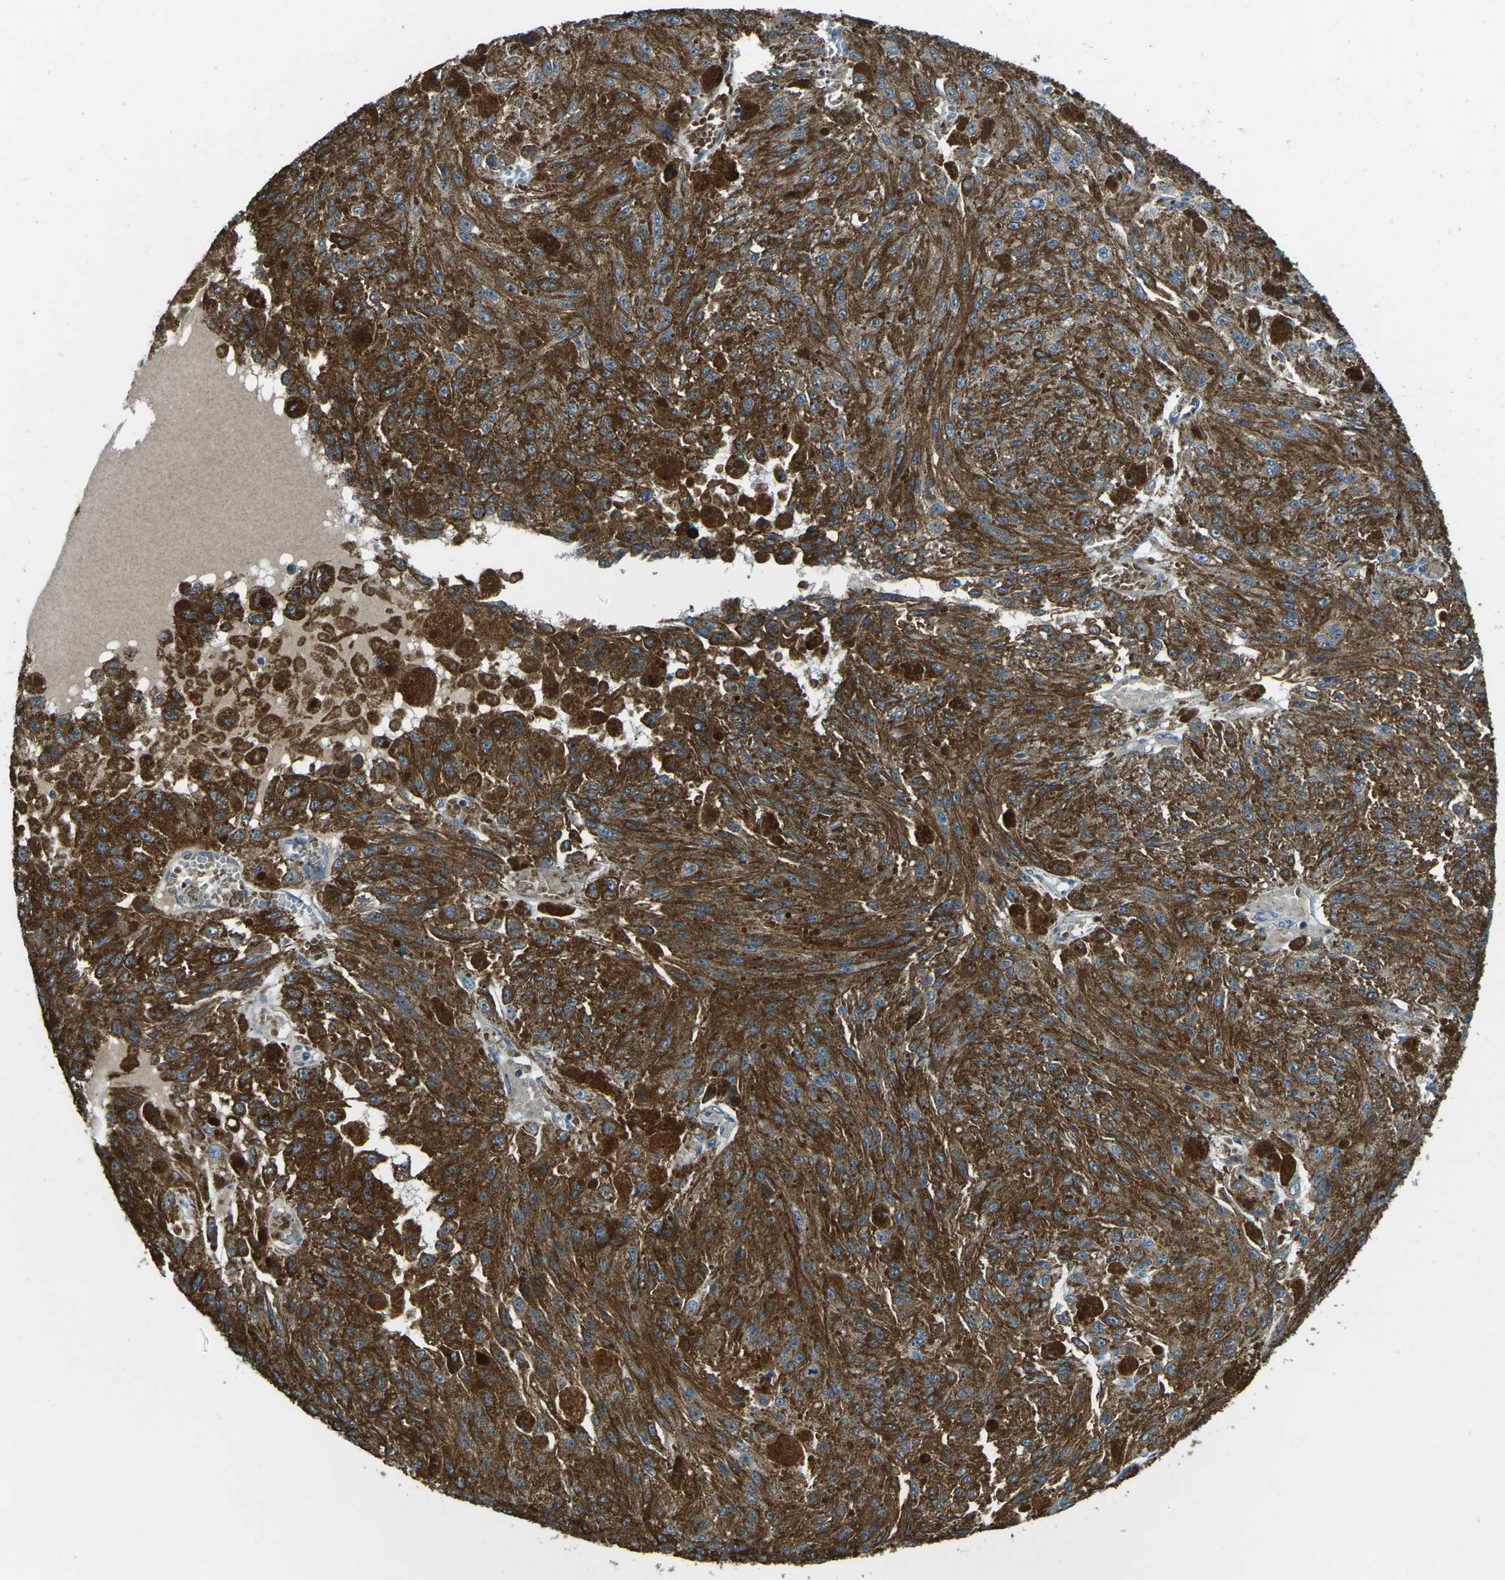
{"staining": {"intensity": "moderate", "quantity": ">75%", "location": "cytoplasmic/membranous"}, "tissue": "melanoma", "cell_type": "Tumor cells", "image_type": "cancer", "snomed": [{"axis": "morphology", "description": "Malignant melanoma, NOS"}, {"axis": "topography", "description": "Other"}], "caption": "IHC micrograph of neoplastic tissue: human melanoma stained using immunohistochemistry (IHC) reveals medium levels of moderate protein expression localized specifically in the cytoplasmic/membranous of tumor cells, appearing as a cytoplasmic/membranous brown color.", "gene": "AFAP1", "patient": {"sex": "male", "age": 79}}